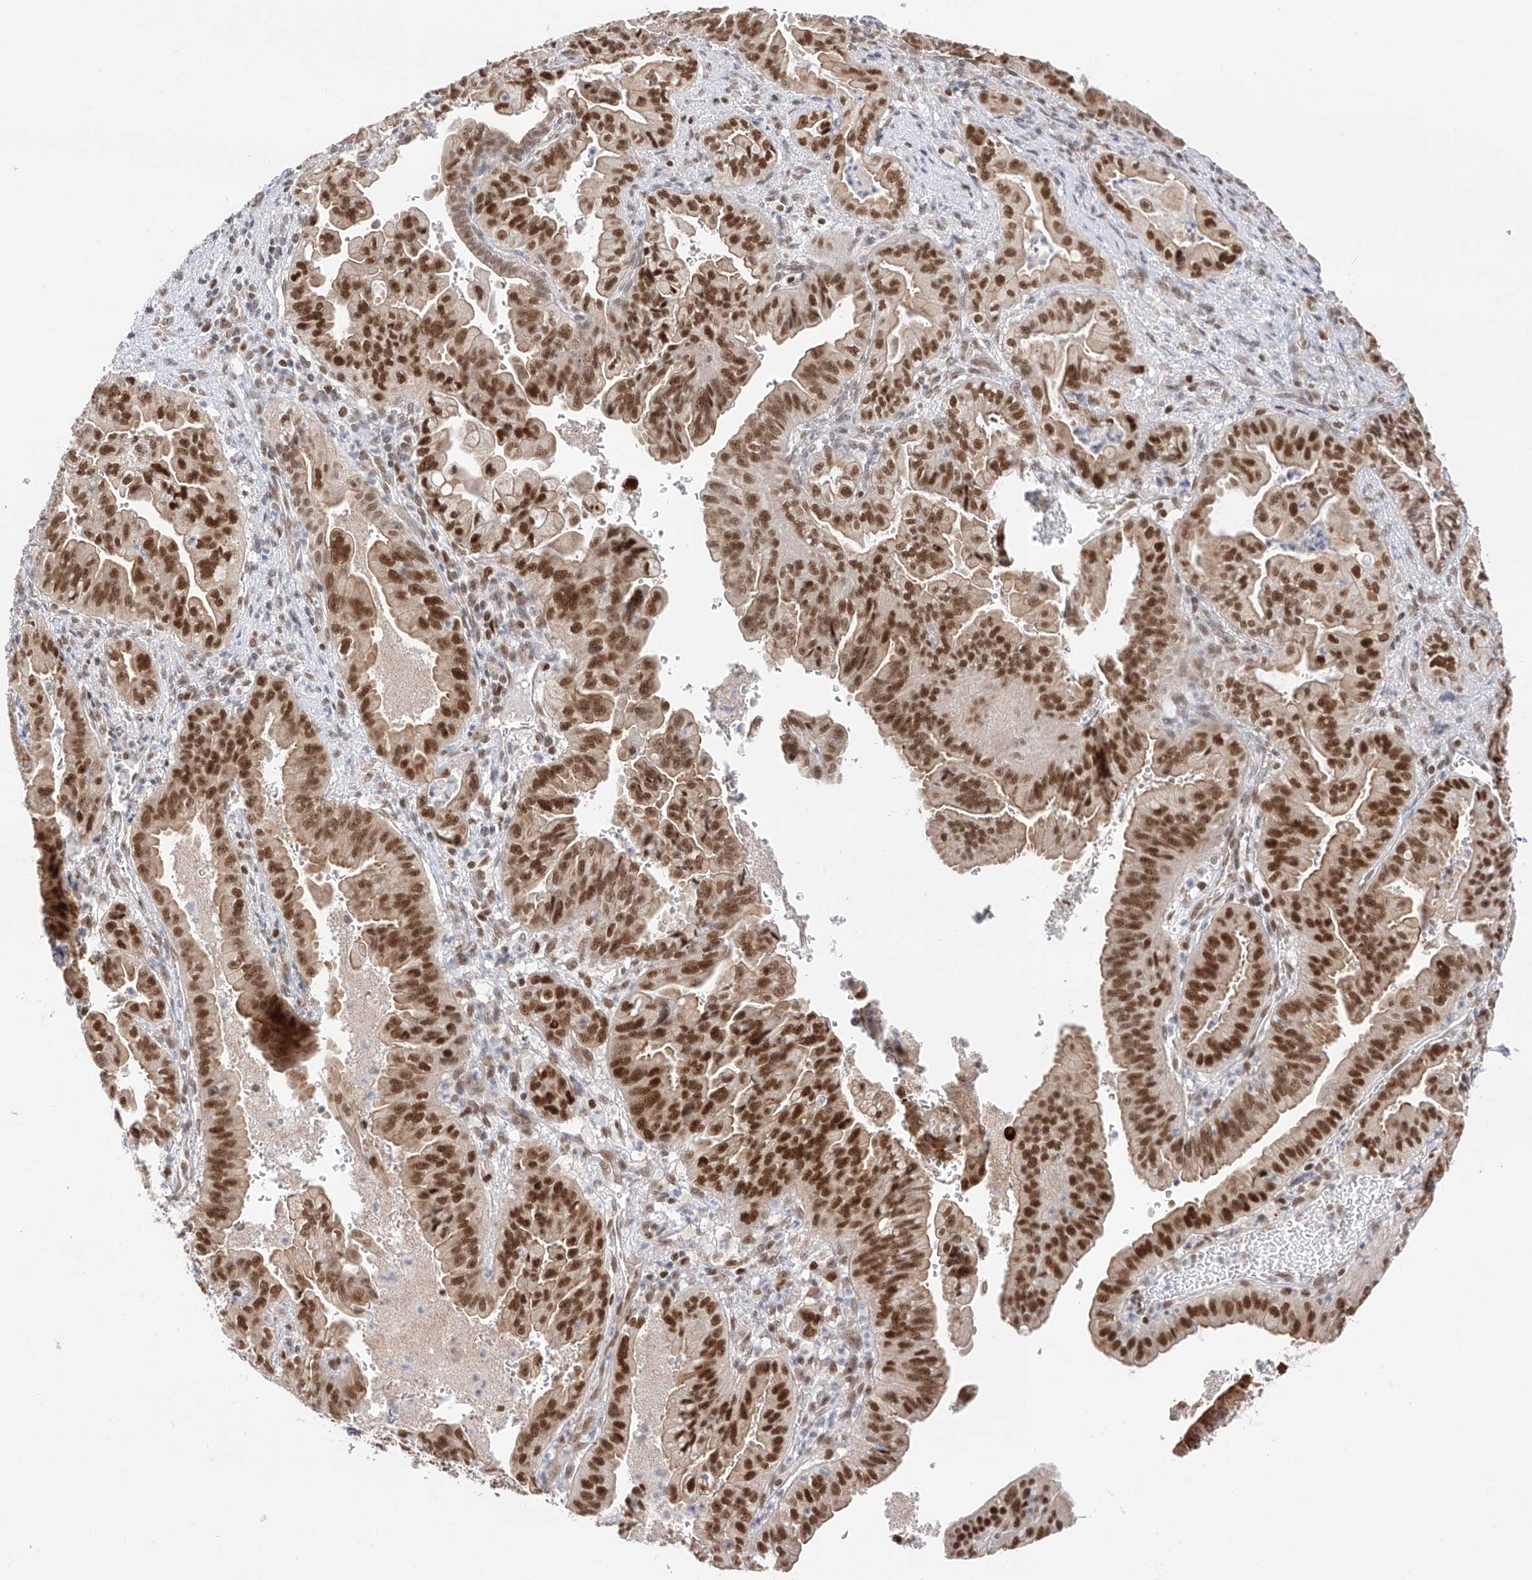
{"staining": {"intensity": "strong", "quantity": ">75%", "location": "cytoplasmic/membranous,nuclear"}, "tissue": "pancreatic cancer", "cell_type": "Tumor cells", "image_type": "cancer", "snomed": [{"axis": "morphology", "description": "Adenocarcinoma, NOS"}, {"axis": "topography", "description": "Pancreas"}], "caption": "Protein staining of pancreatic adenocarcinoma tissue demonstrates strong cytoplasmic/membranous and nuclear staining in approximately >75% of tumor cells.", "gene": "POGK", "patient": {"sex": "male", "age": 70}}